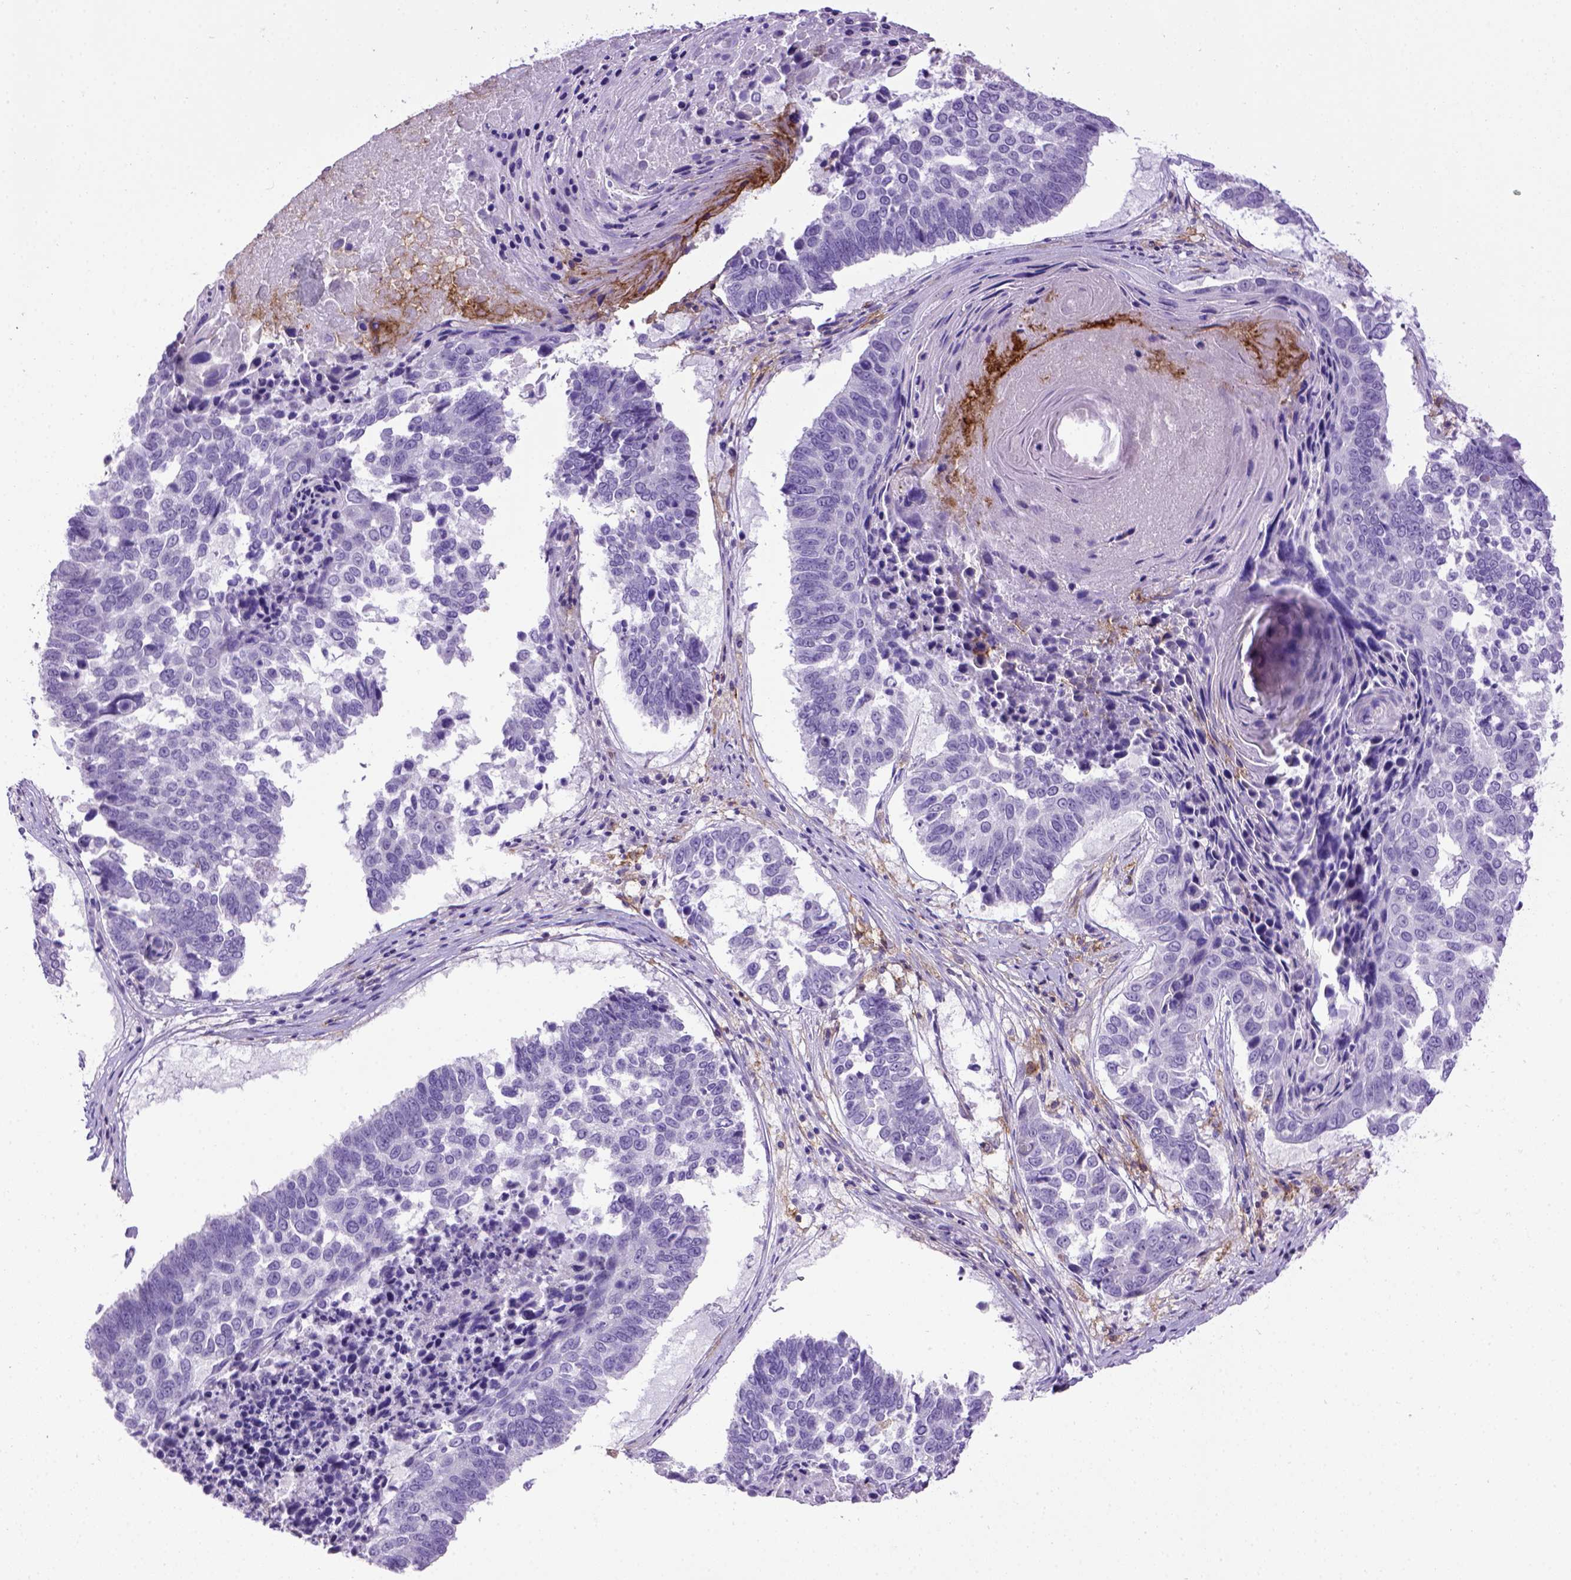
{"staining": {"intensity": "negative", "quantity": "none", "location": "none"}, "tissue": "lung cancer", "cell_type": "Tumor cells", "image_type": "cancer", "snomed": [{"axis": "morphology", "description": "Squamous cell carcinoma, NOS"}, {"axis": "topography", "description": "Lung"}], "caption": "This is an immunohistochemistry histopathology image of lung cancer (squamous cell carcinoma). There is no expression in tumor cells.", "gene": "ITGAX", "patient": {"sex": "male", "age": 73}}